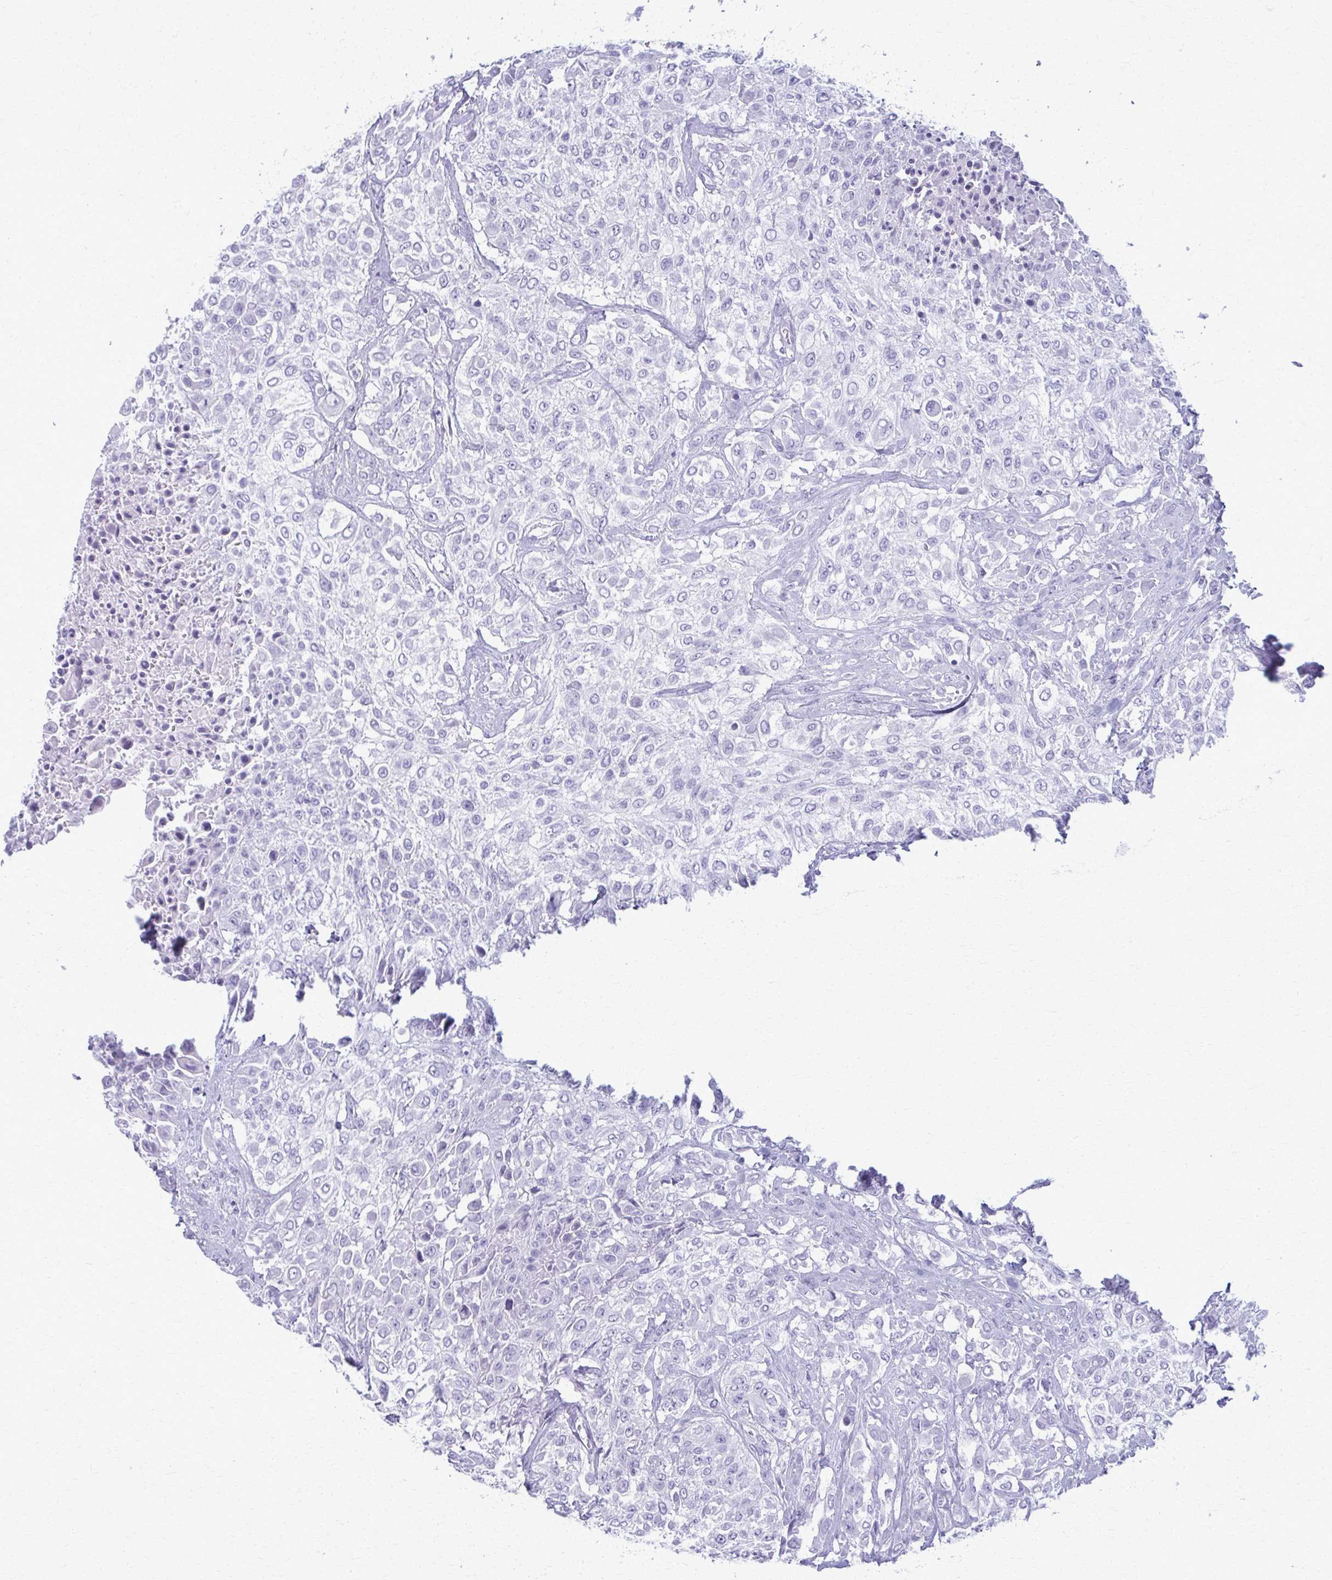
{"staining": {"intensity": "negative", "quantity": "none", "location": "none"}, "tissue": "urothelial cancer", "cell_type": "Tumor cells", "image_type": "cancer", "snomed": [{"axis": "morphology", "description": "Urothelial carcinoma, High grade"}, {"axis": "topography", "description": "Urinary bladder"}], "caption": "DAB (3,3'-diaminobenzidine) immunohistochemical staining of human high-grade urothelial carcinoma demonstrates no significant positivity in tumor cells.", "gene": "ACSM2B", "patient": {"sex": "male", "age": 57}}